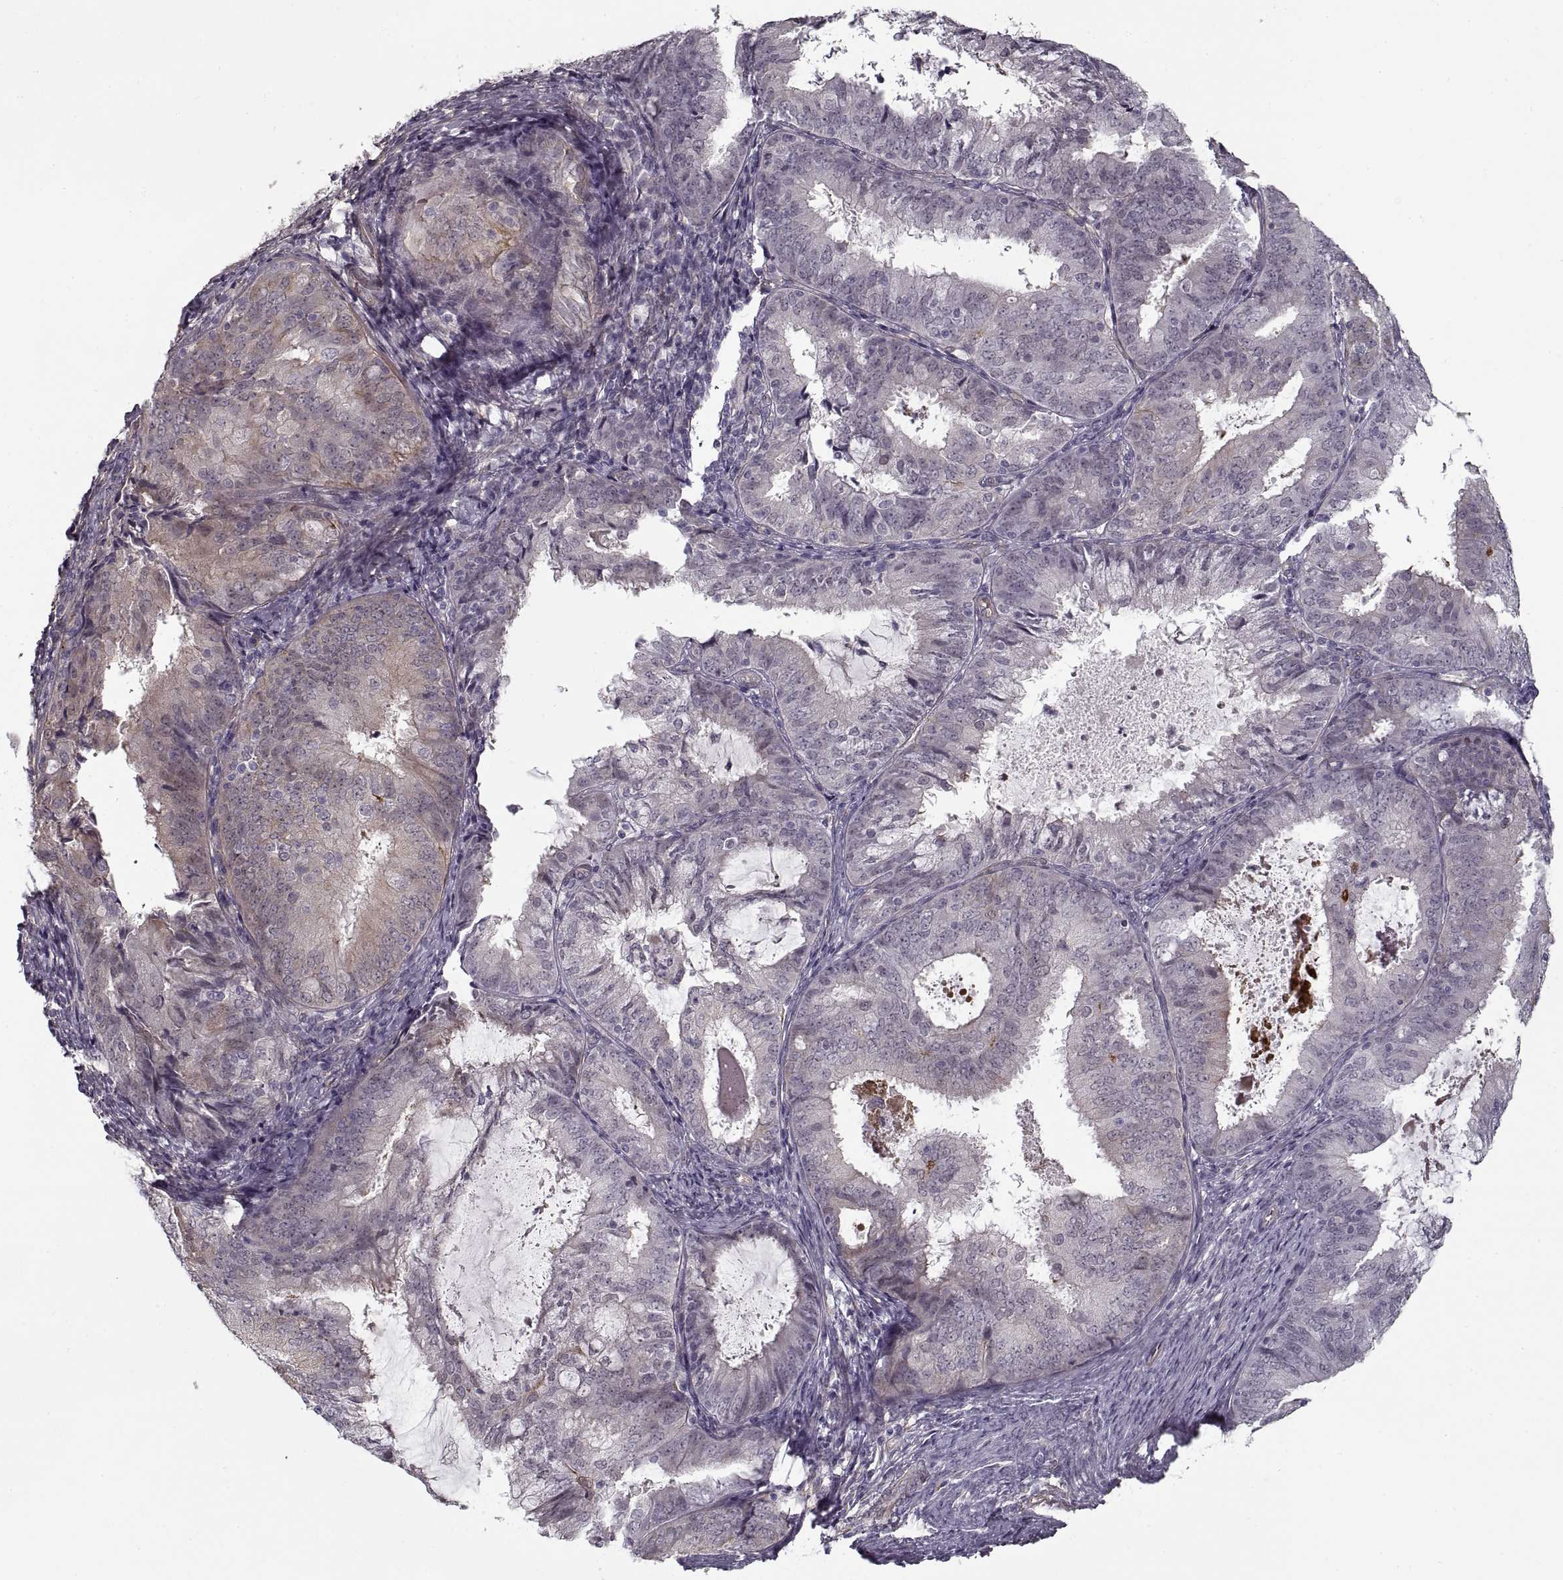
{"staining": {"intensity": "weak", "quantity": "<25%", "location": "cytoplasmic/membranous"}, "tissue": "endometrial cancer", "cell_type": "Tumor cells", "image_type": "cancer", "snomed": [{"axis": "morphology", "description": "Adenocarcinoma, NOS"}, {"axis": "topography", "description": "Endometrium"}], "caption": "High power microscopy photomicrograph of an immunohistochemistry (IHC) histopathology image of endometrial adenocarcinoma, revealing no significant positivity in tumor cells.", "gene": "LAMB2", "patient": {"sex": "female", "age": 57}}